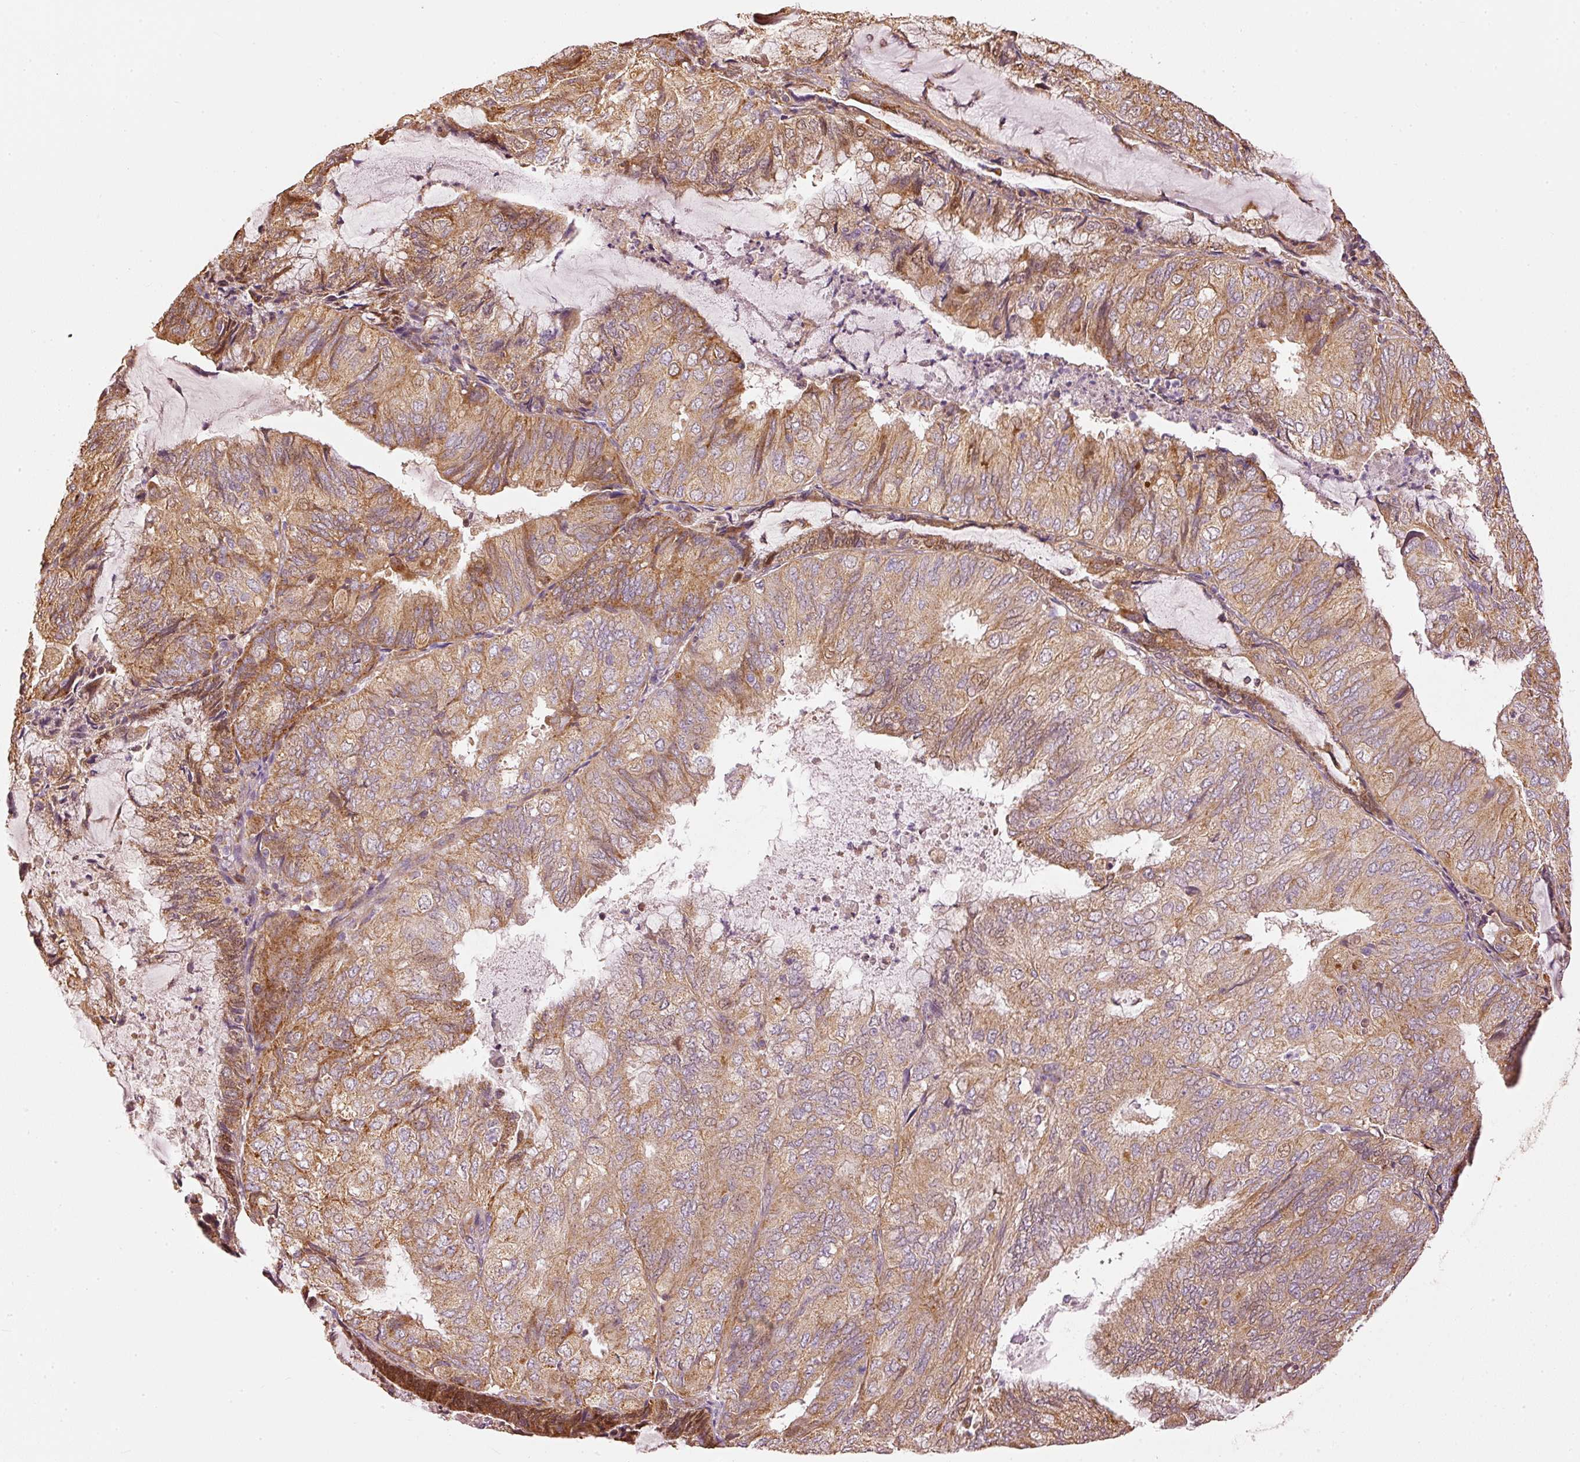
{"staining": {"intensity": "moderate", "quantity": ">75%", "location": "cytoplasmic/membranous"}, "tissue": "endometrial cancer", "cell_type": "Tumor cells", "image_type": "cancer", "snomed": [{"axis": "morphology", "description": "Adenocarcinoma, NOS"}, {"axis": "topography", "description": "Endometrium"}], "caption": "Protein staining shows moderate cytoplasmic/membranous staining in about >75% of tumor cells in adenocarcinoma (endometrial).", "gene": "MTHFD1L", "patient": {"sex": "female", "age": 81}}